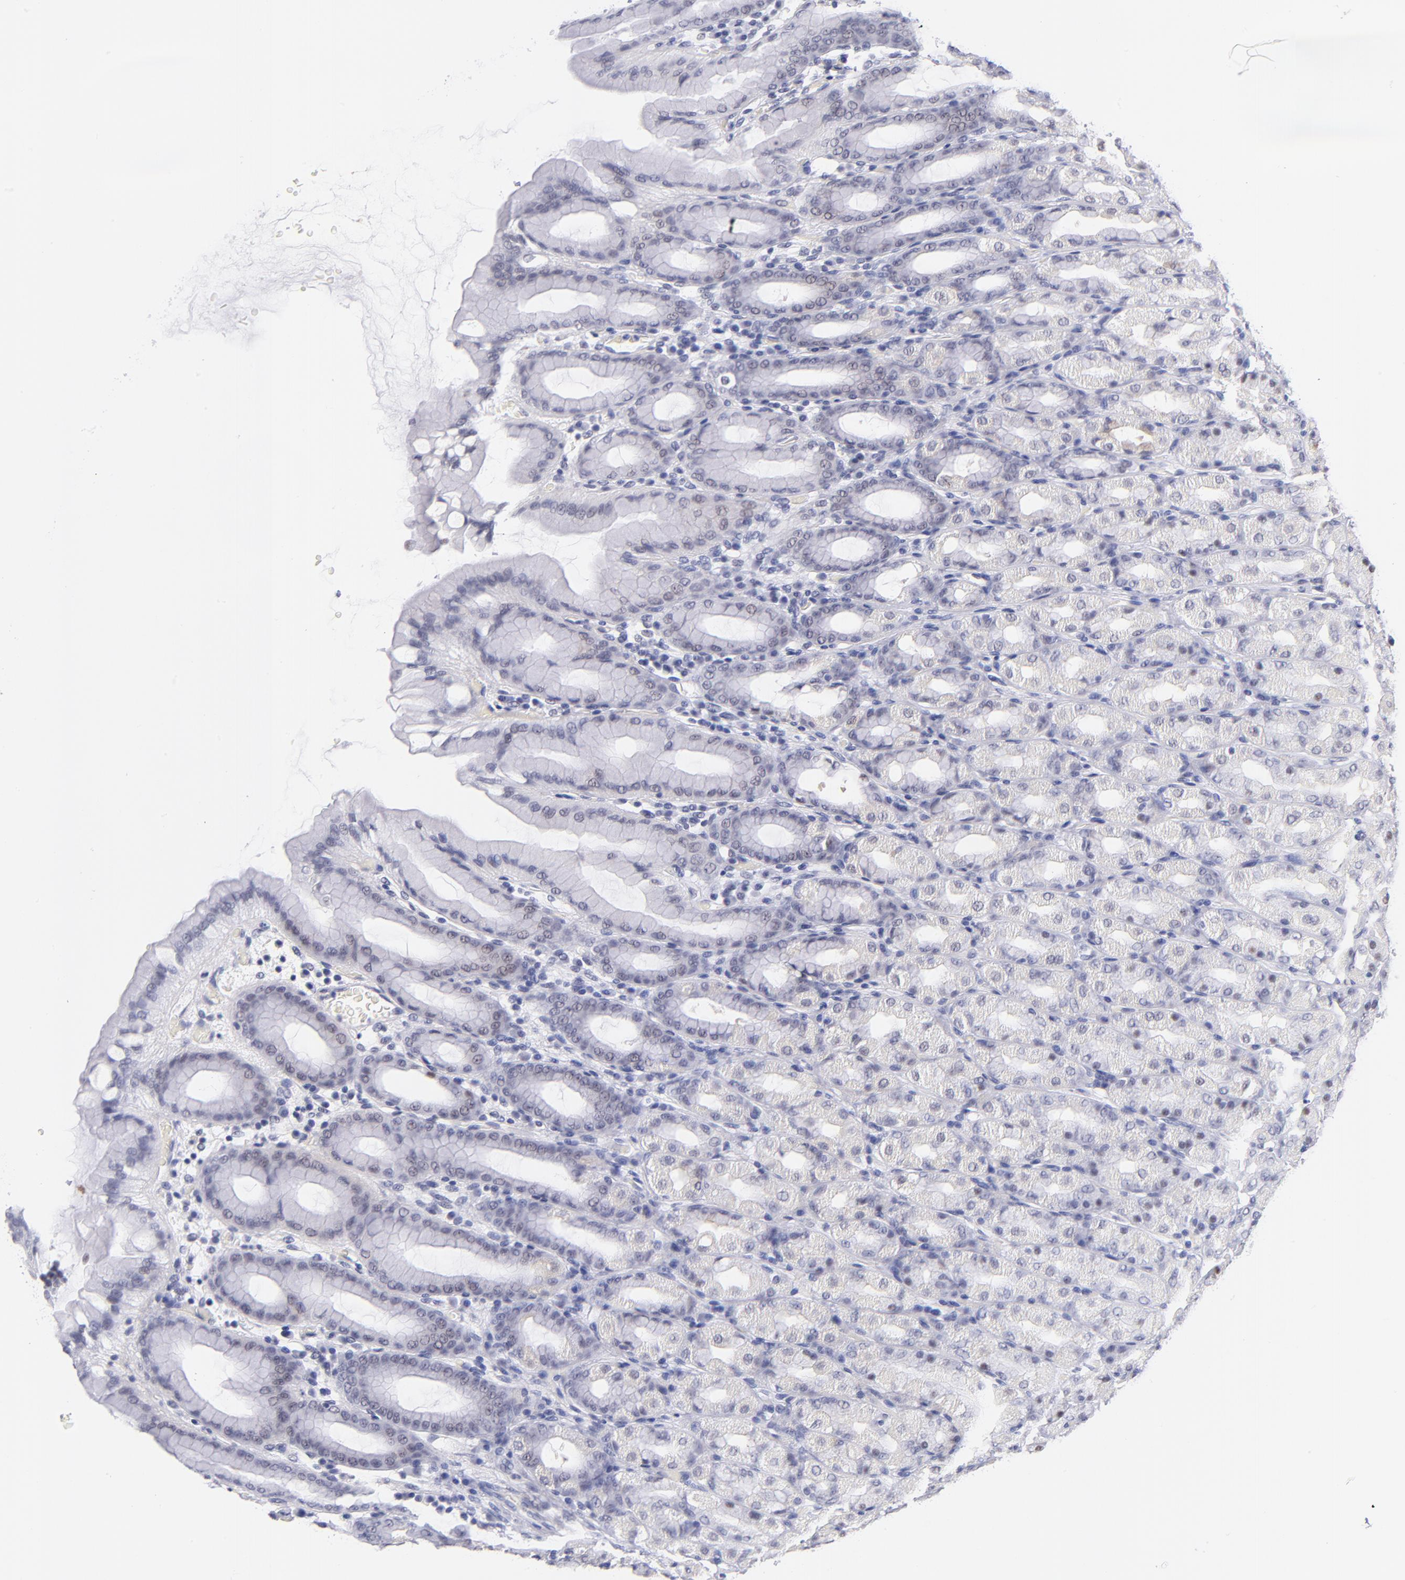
{"staining": {"intensity": "weak", "quantity": "<25%", "location": "nuclear"}, "tissue": "stomach", "cell_type": "Glandular cells", "image_type": "normal", "snomed": [{"axis": "morphology", "description": "Normal tissue, NOS"}, {"axis": "topography", "description": "Stomach, upper"}], "caption": "Immunohistochemical staining of unremarkable stomach reveals no significant positivity in glandular cells.", "gene": "SNRPB", "patient": {"sex": "male", "age": 68}}